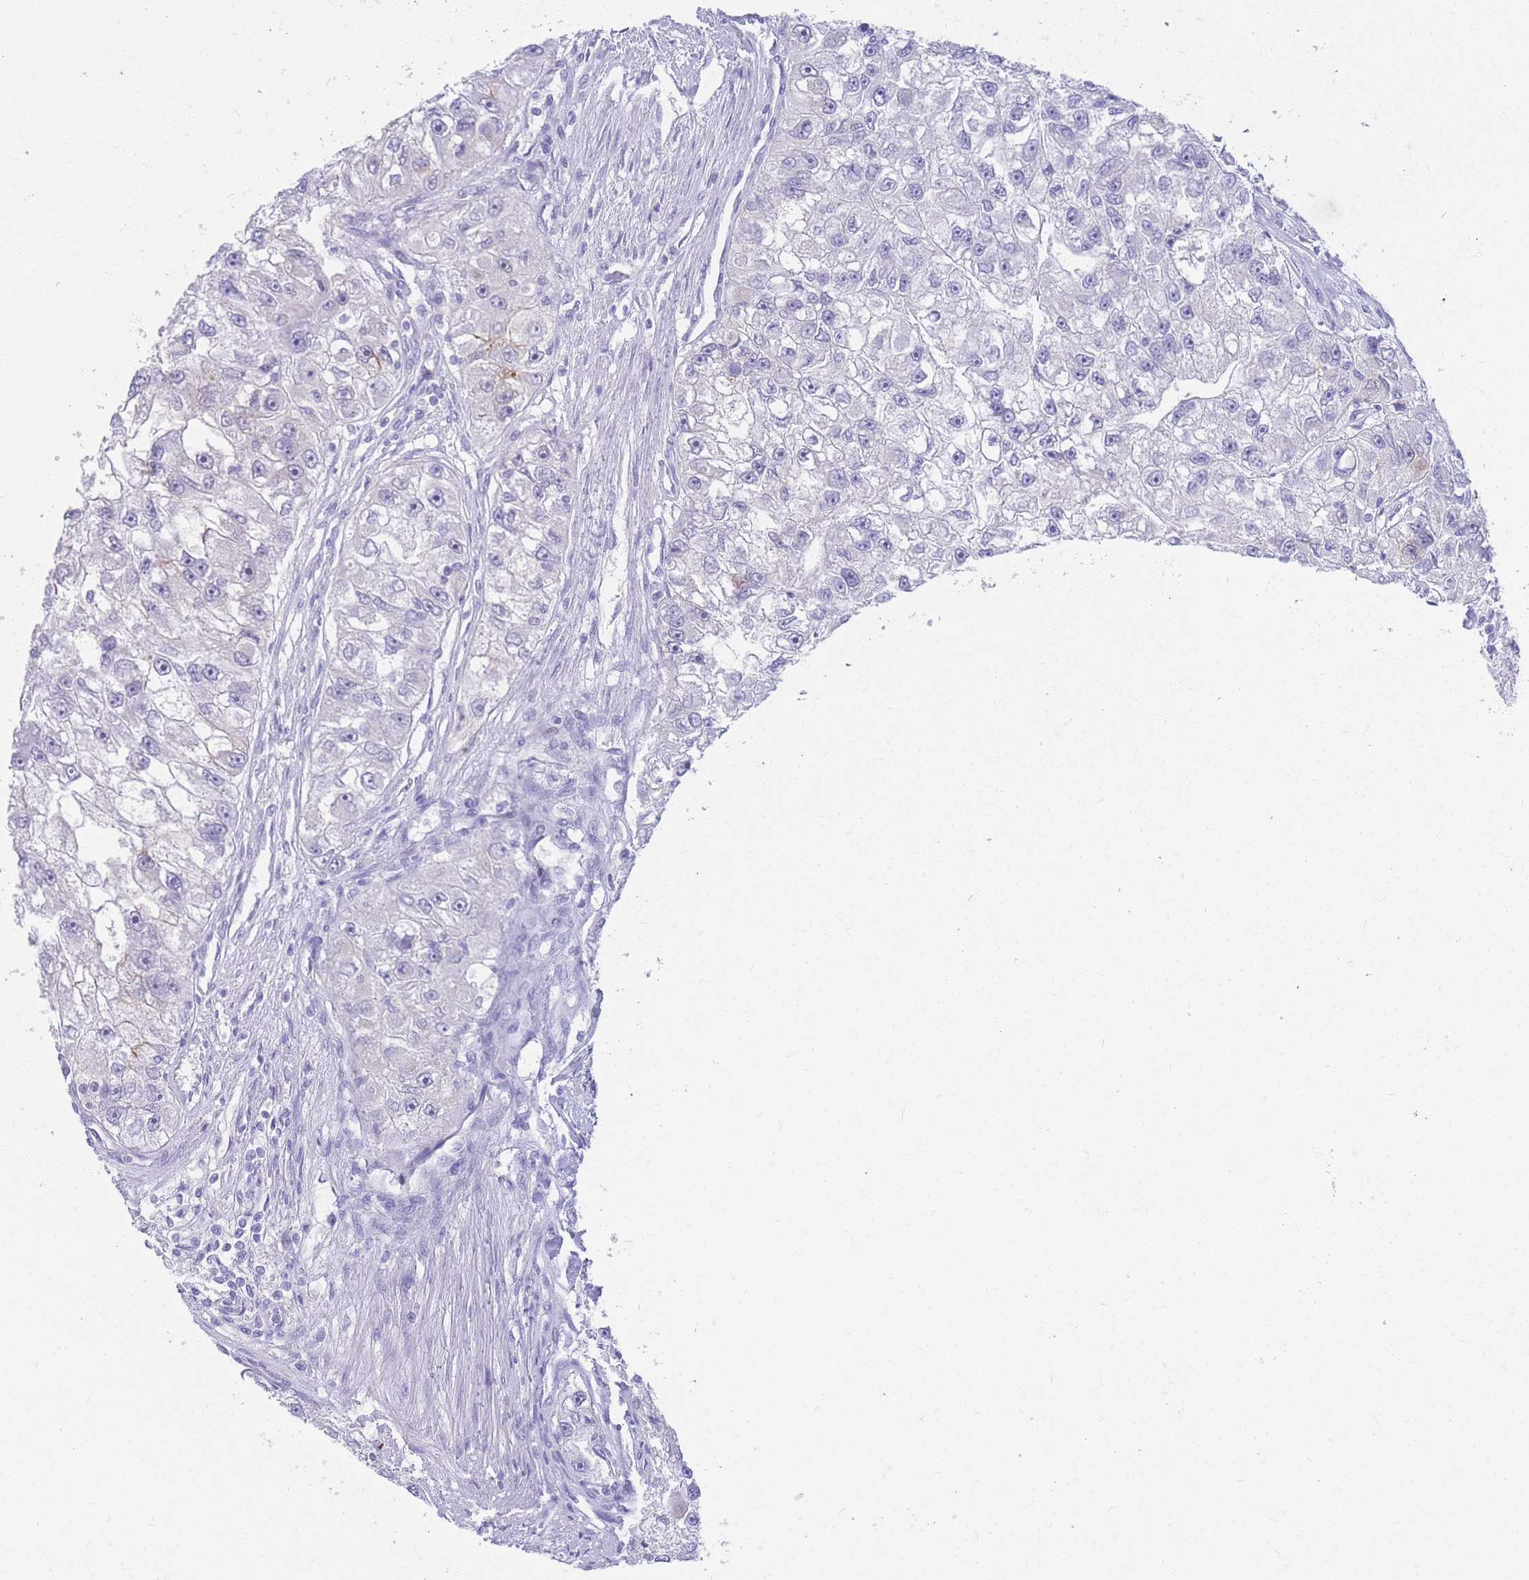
{"staining": {"intensity": "negative", "quantity": "none", "location": "none"}, "tissue": "renal cancer", "cell_type": "Tumor cells", "image_type": "cancer", "snomed": [{"axis": "morphology", "description": "Adenocarcinoma, NOS"}, {"axis": "topography", "description": "Kidney"}], "caption": "An immunohistochemistry (IHC) micrograph of renal adenocarcinoma is shown. There is no staining in tumor cells of renal adenocarcinoma.", "gene": "LRRC37A", "patient": {"sex": "male", "age": 63}}